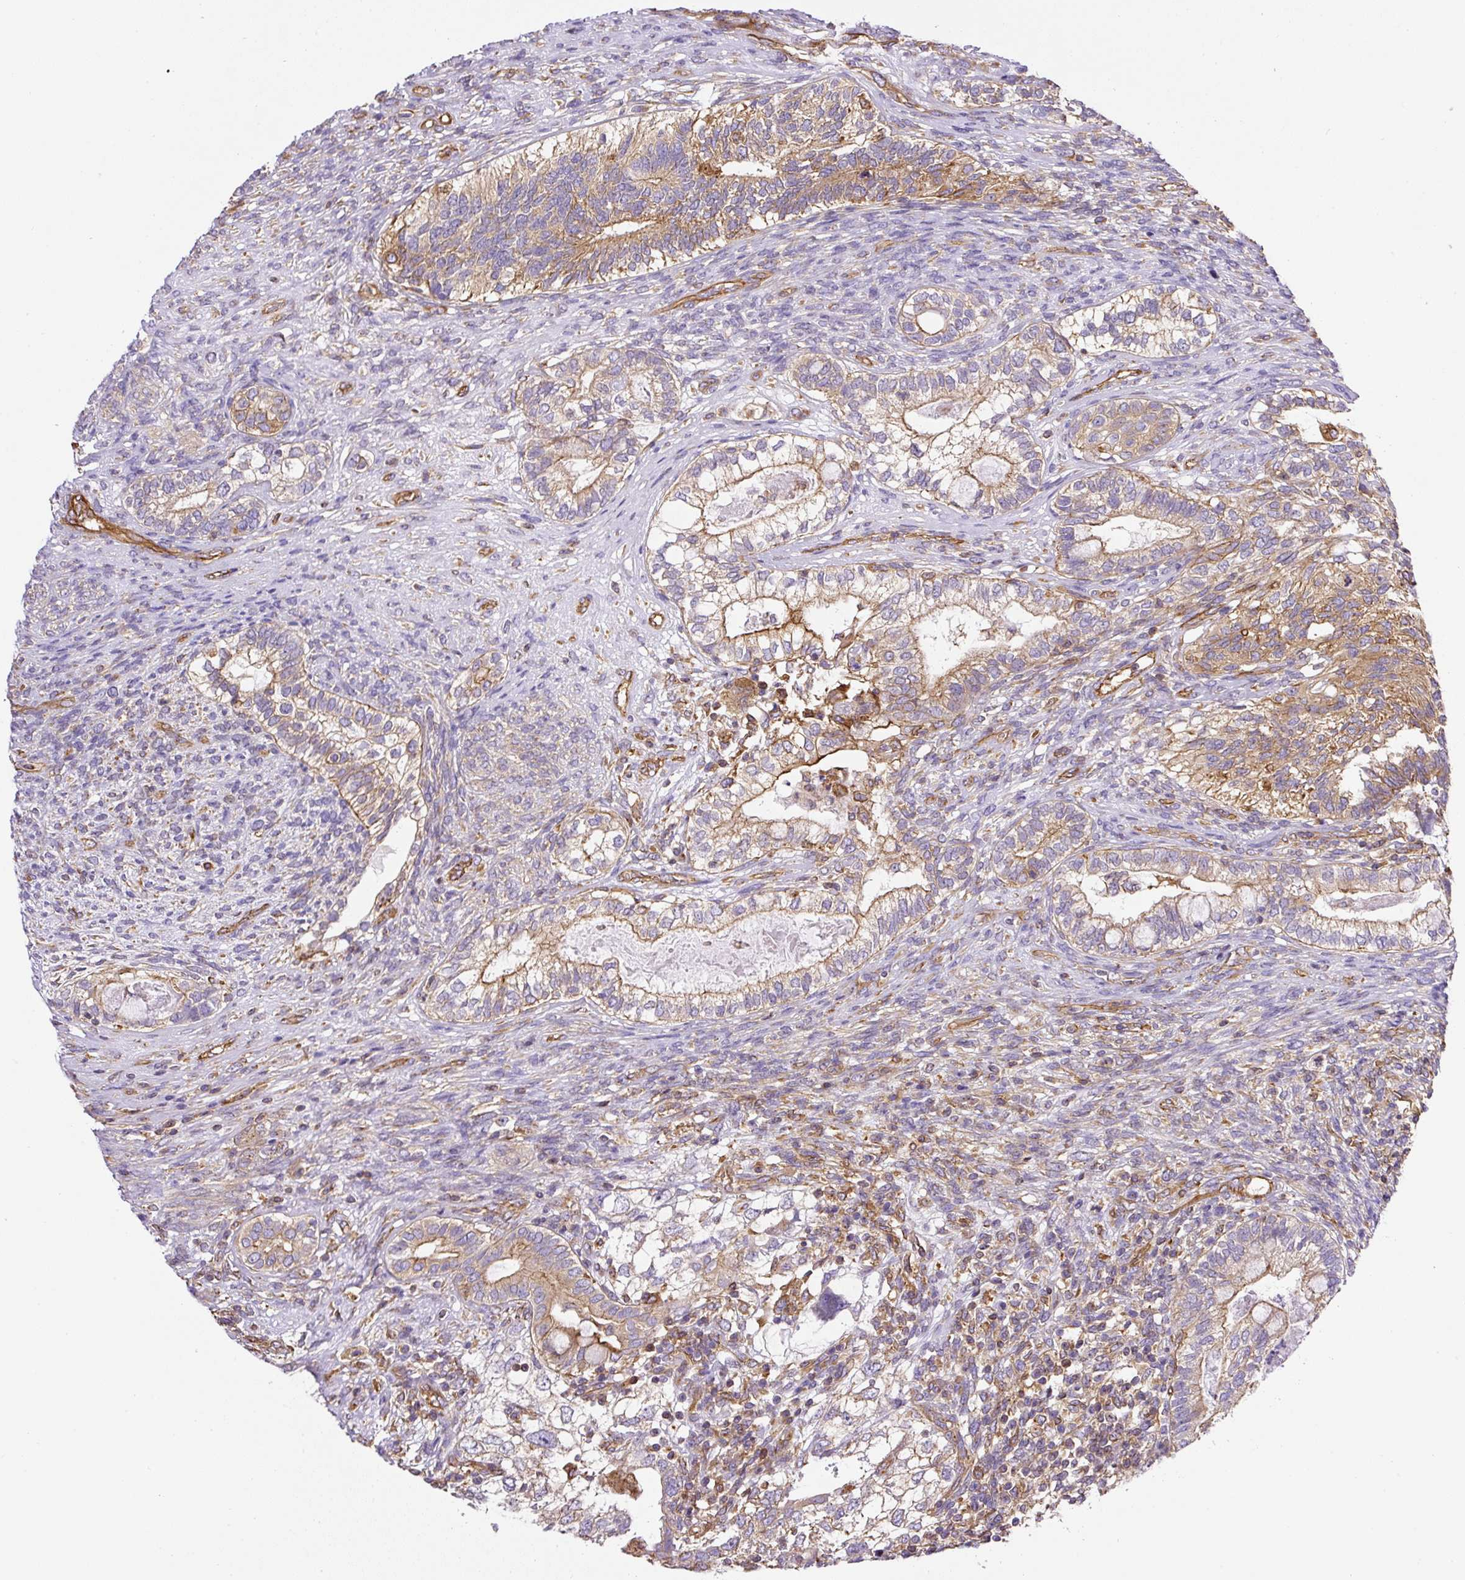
{"staining": {"intensity": "moderate", "quantity": "25%-75%", "location": "cytoplasmic/membranous"}, "tissue": "testis cancer", "cell_type": "Tumor cells", "image_type": "cancer", "snomed": [{"axis": "morphology", "description": "Seminoma, NOS"}, {"axis": "morphology", "description": "Carcinoma, Embryonal, NOS"}, {"axis": "topography", "description": "Testis"}], "caption": "Immunohistochemistry (IHC) (DAB) staining of testis cancer (embryonal carcinoma) shows moderate cytoplasmic/membranous protein staining in approximately 25%-75% of tumor cells.", "gene": "DCTN1", "patient": {"sex": "male", "age": 41}}